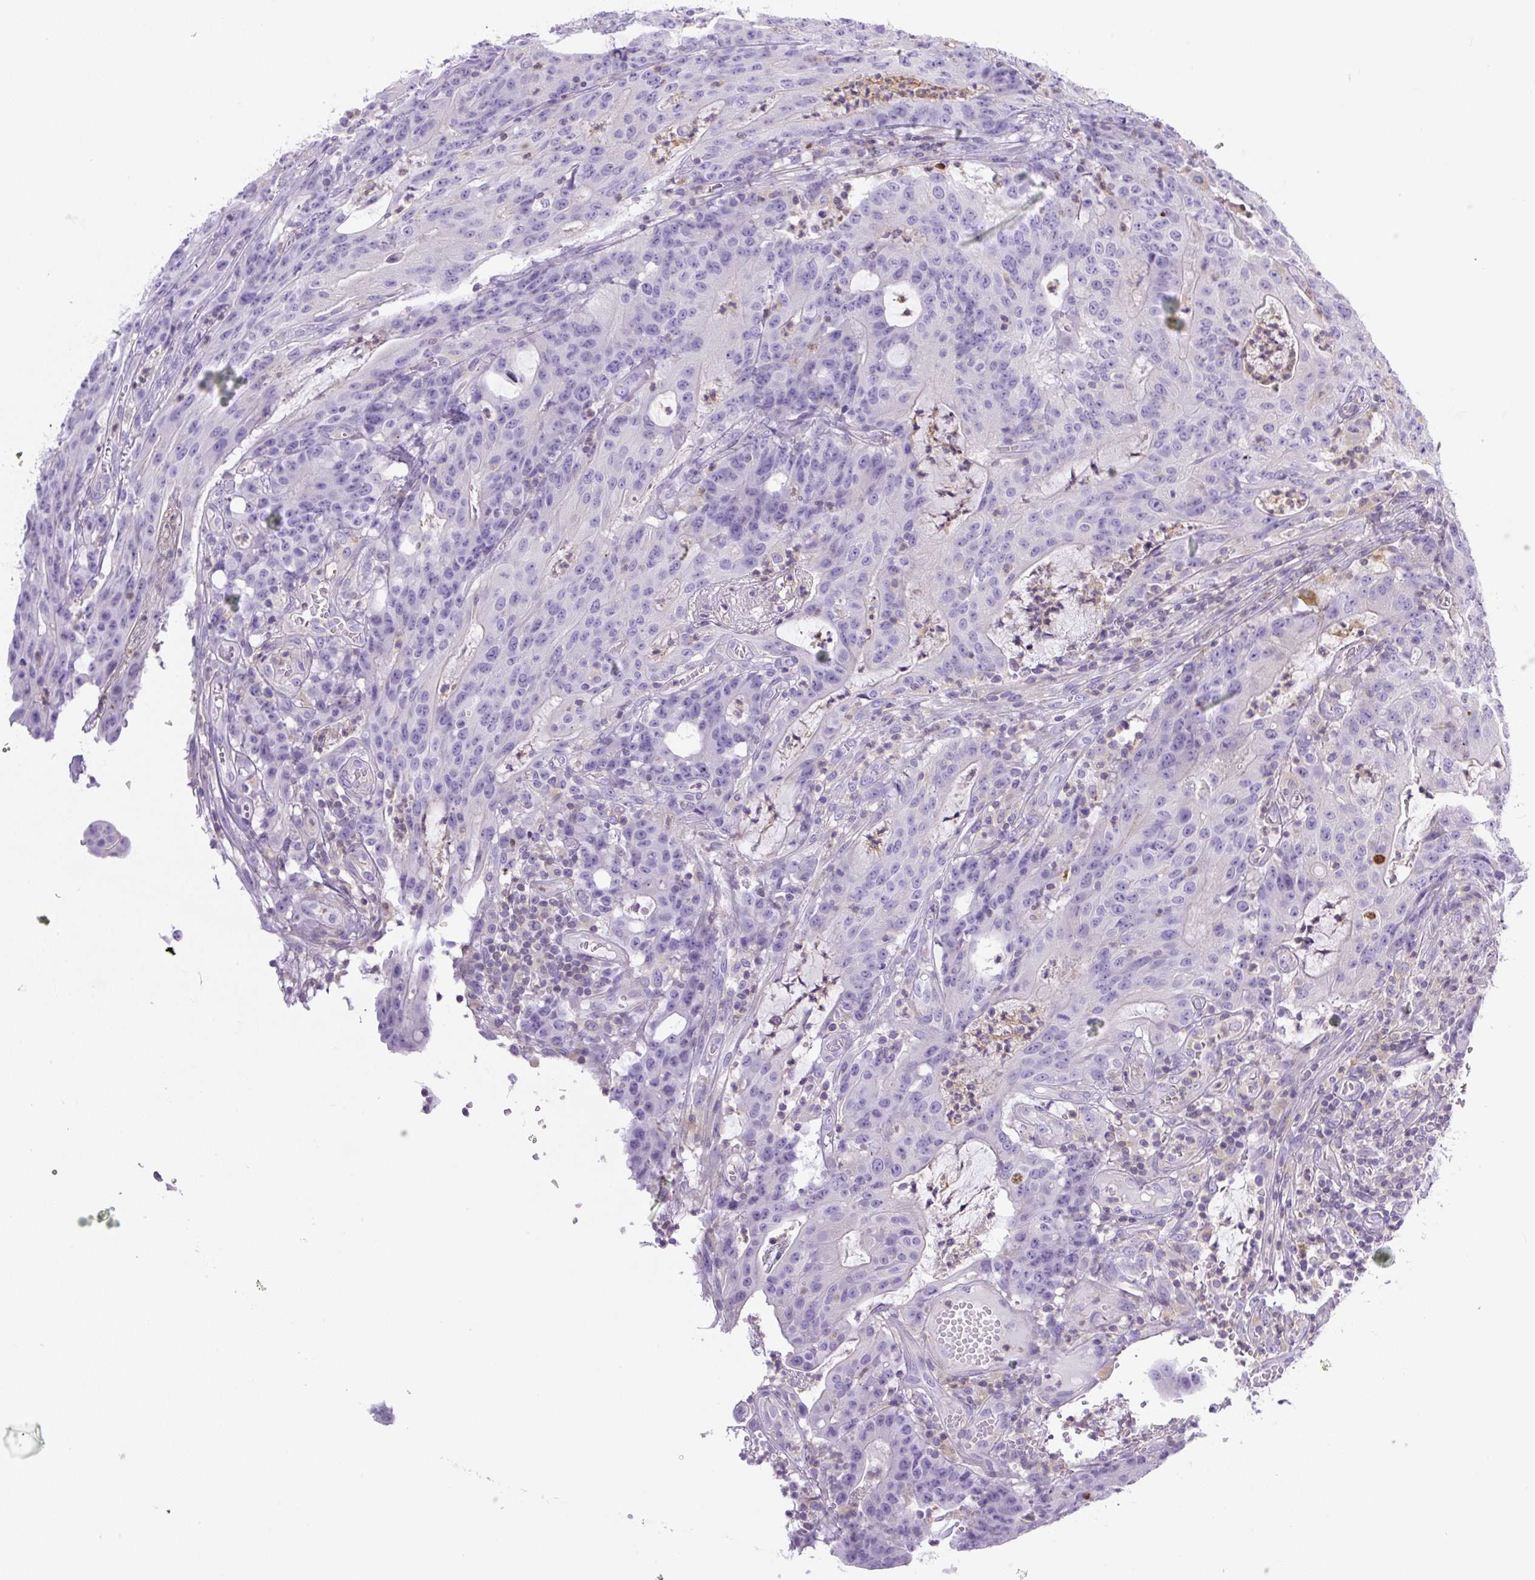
{"staining": {"intensity": "negative", "quantity": "none", "location": "none"}, "tissue": "colorectal cancer", "cell_type": "Tumor cells", "image_type": "cancer", "snomed": [{"axis": "morphology", "description": "Adenocarcinoma, NOS"}, {"axis": "topography", "description": "Colon"}], "caption": "Colorectal adenocarcinoma was stained to show a protein in brown. There is no significant staining in tumor cells.", "gene": "PIP5KL1", "patient": {"sex": "male", "age": 83}}